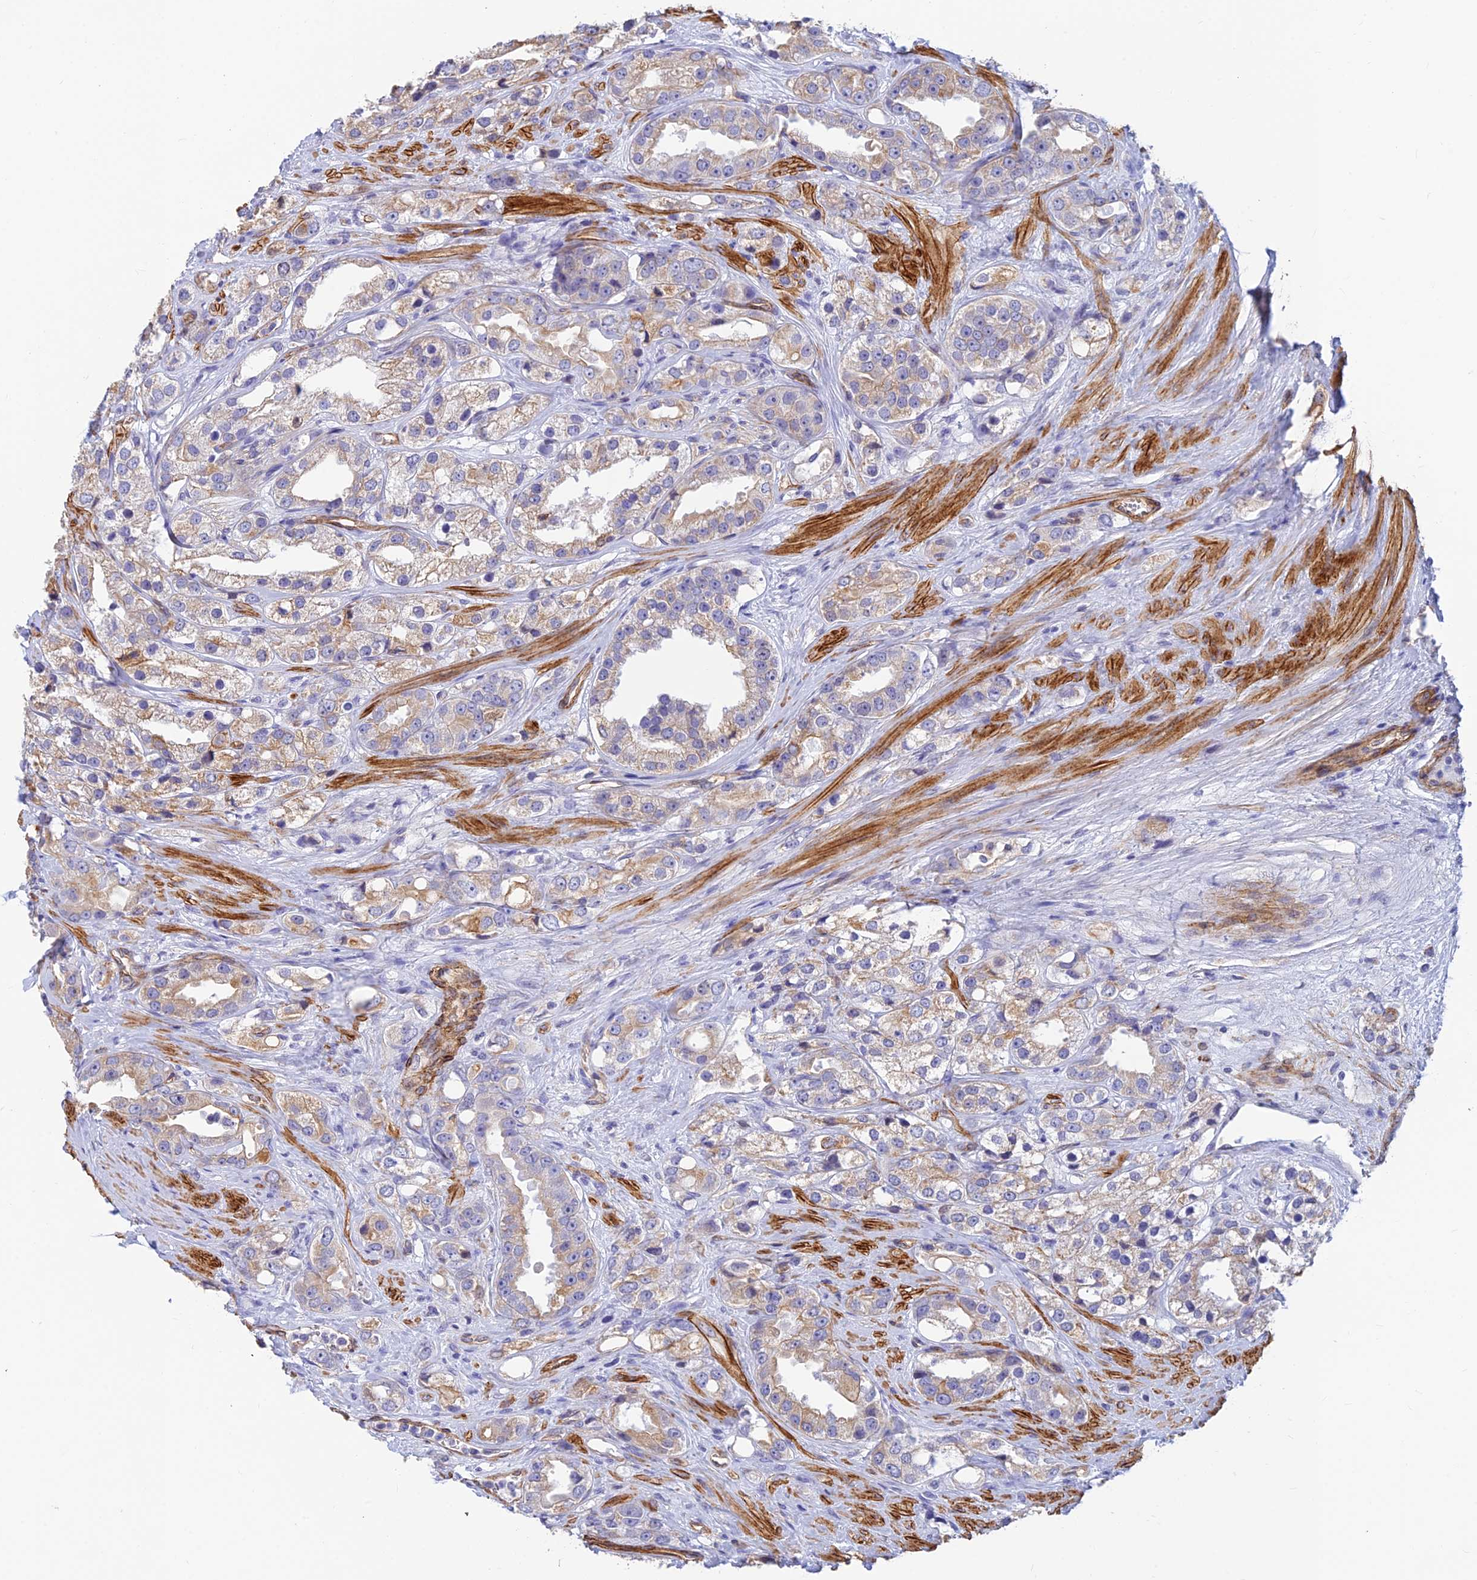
{"staining": {"intensity": "weak", "quantity": "25%-75%", "location": "cytoplasmic/membranous"}, "tissue": "prostate cancer", "cell_type": "Tumor cells", "image_type": "cancer", "snomed": [{"axis": "morphology", "description": "Adenocarcinoma, NOS"}, {"axis": "topography", "description": "Prostate"}], "caption": "Human prostate adenocarcinoma stained with a protein marker exhibits weak staining in tumor cells.", "gene": "ALDH1L2", "patient": {"sex": "male", "age": 79}}